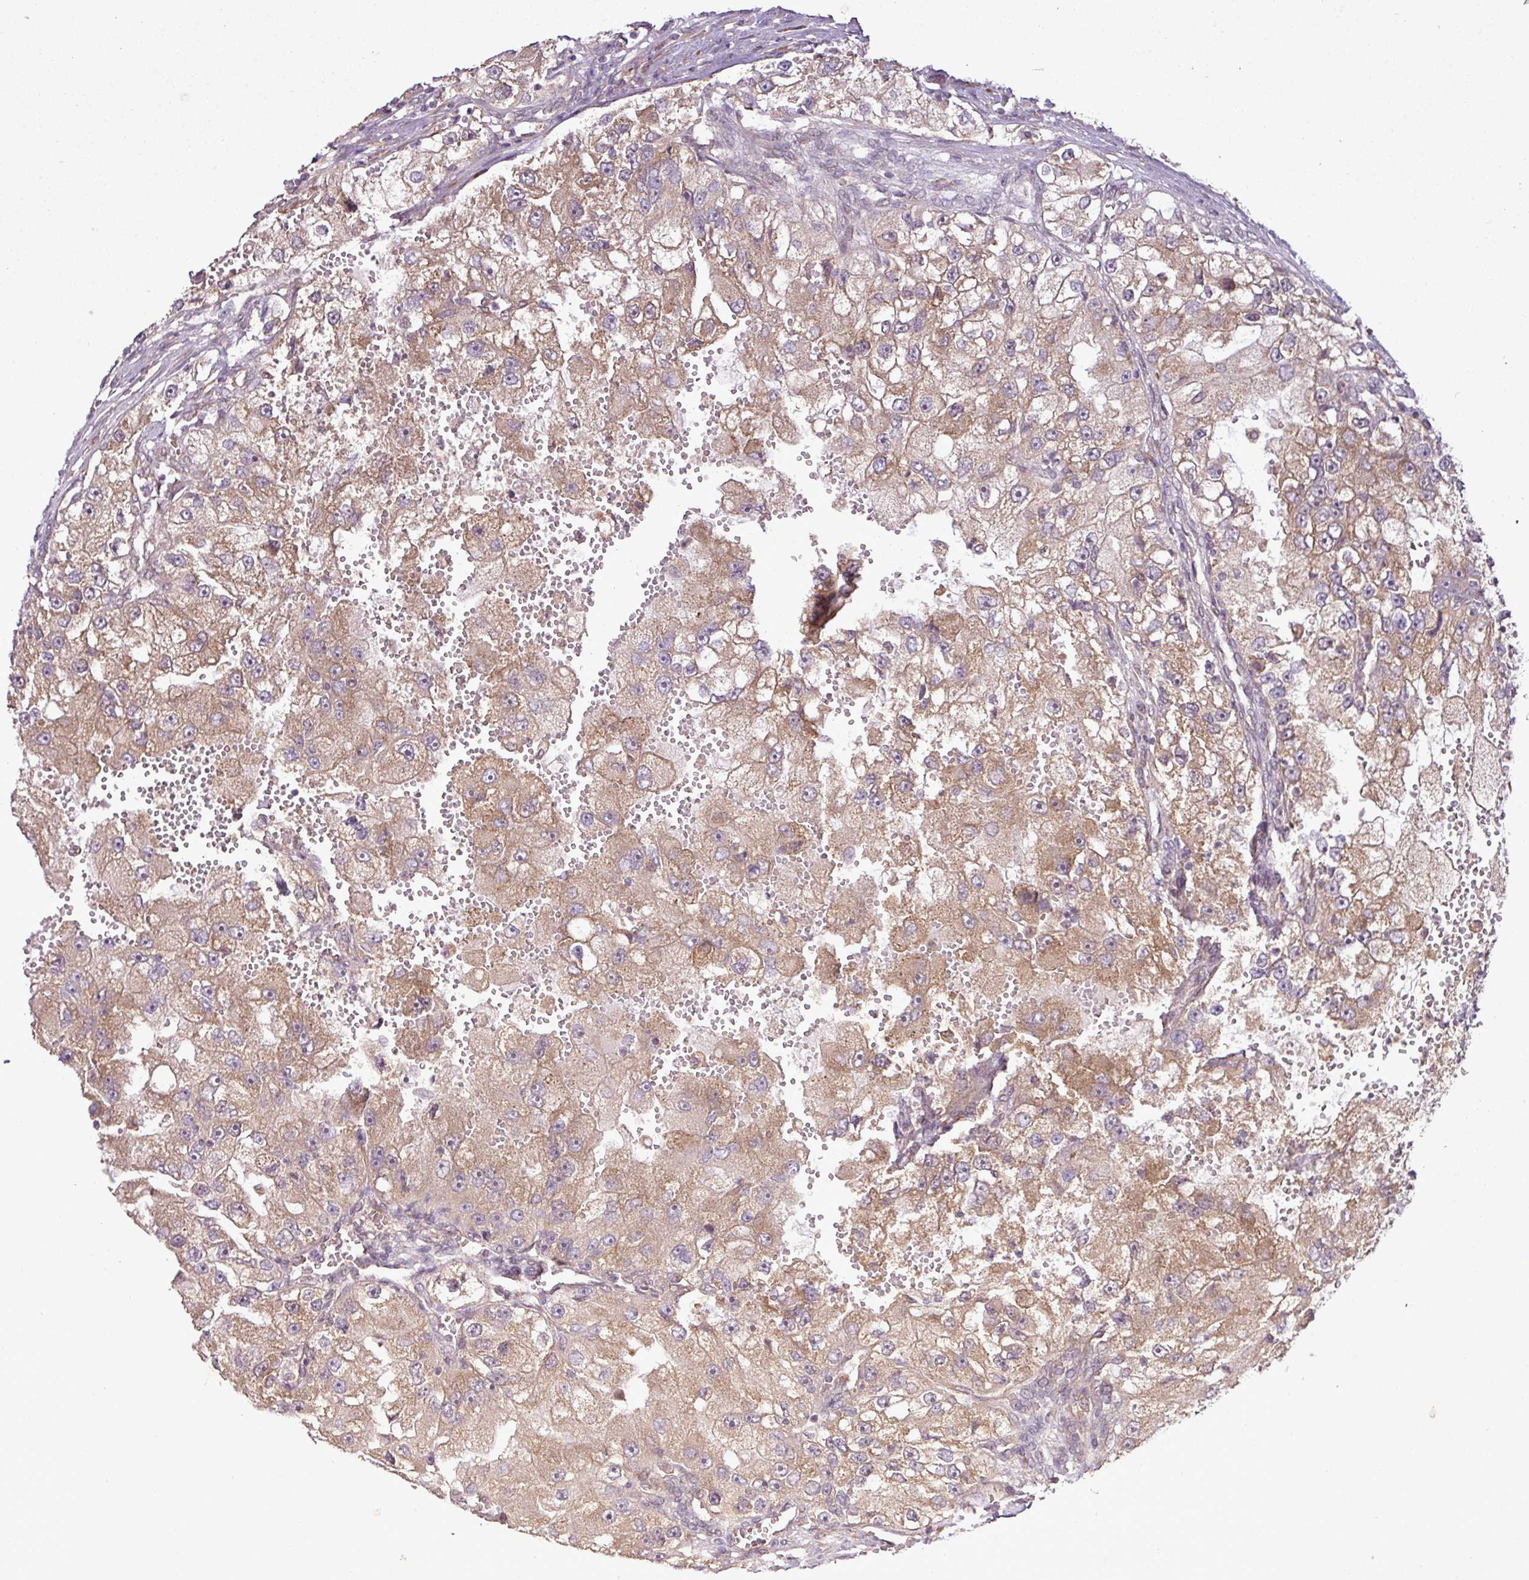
{"staining": {"intensity": "moderate", "quantity": ">75%", "location": "cytoplasmic/membranous"}, "tissue": "renal cancer", "cell_type": "Tumor cells", "image_type": "cancer", "snomed": [{"axis": "morphology", "description": "Adenocarcinoma, NOS"}, {"axis": "topography", "description": "Kidney"}], "caption": "Human renal adenocarcinoma stained for a protein (brown) demonstrates moderate cytoplasmic/membranous positive staining in about >75% of tumor cells.", "gene": "DNAAF4", "patient": {"sex": "male", "age": 63}}